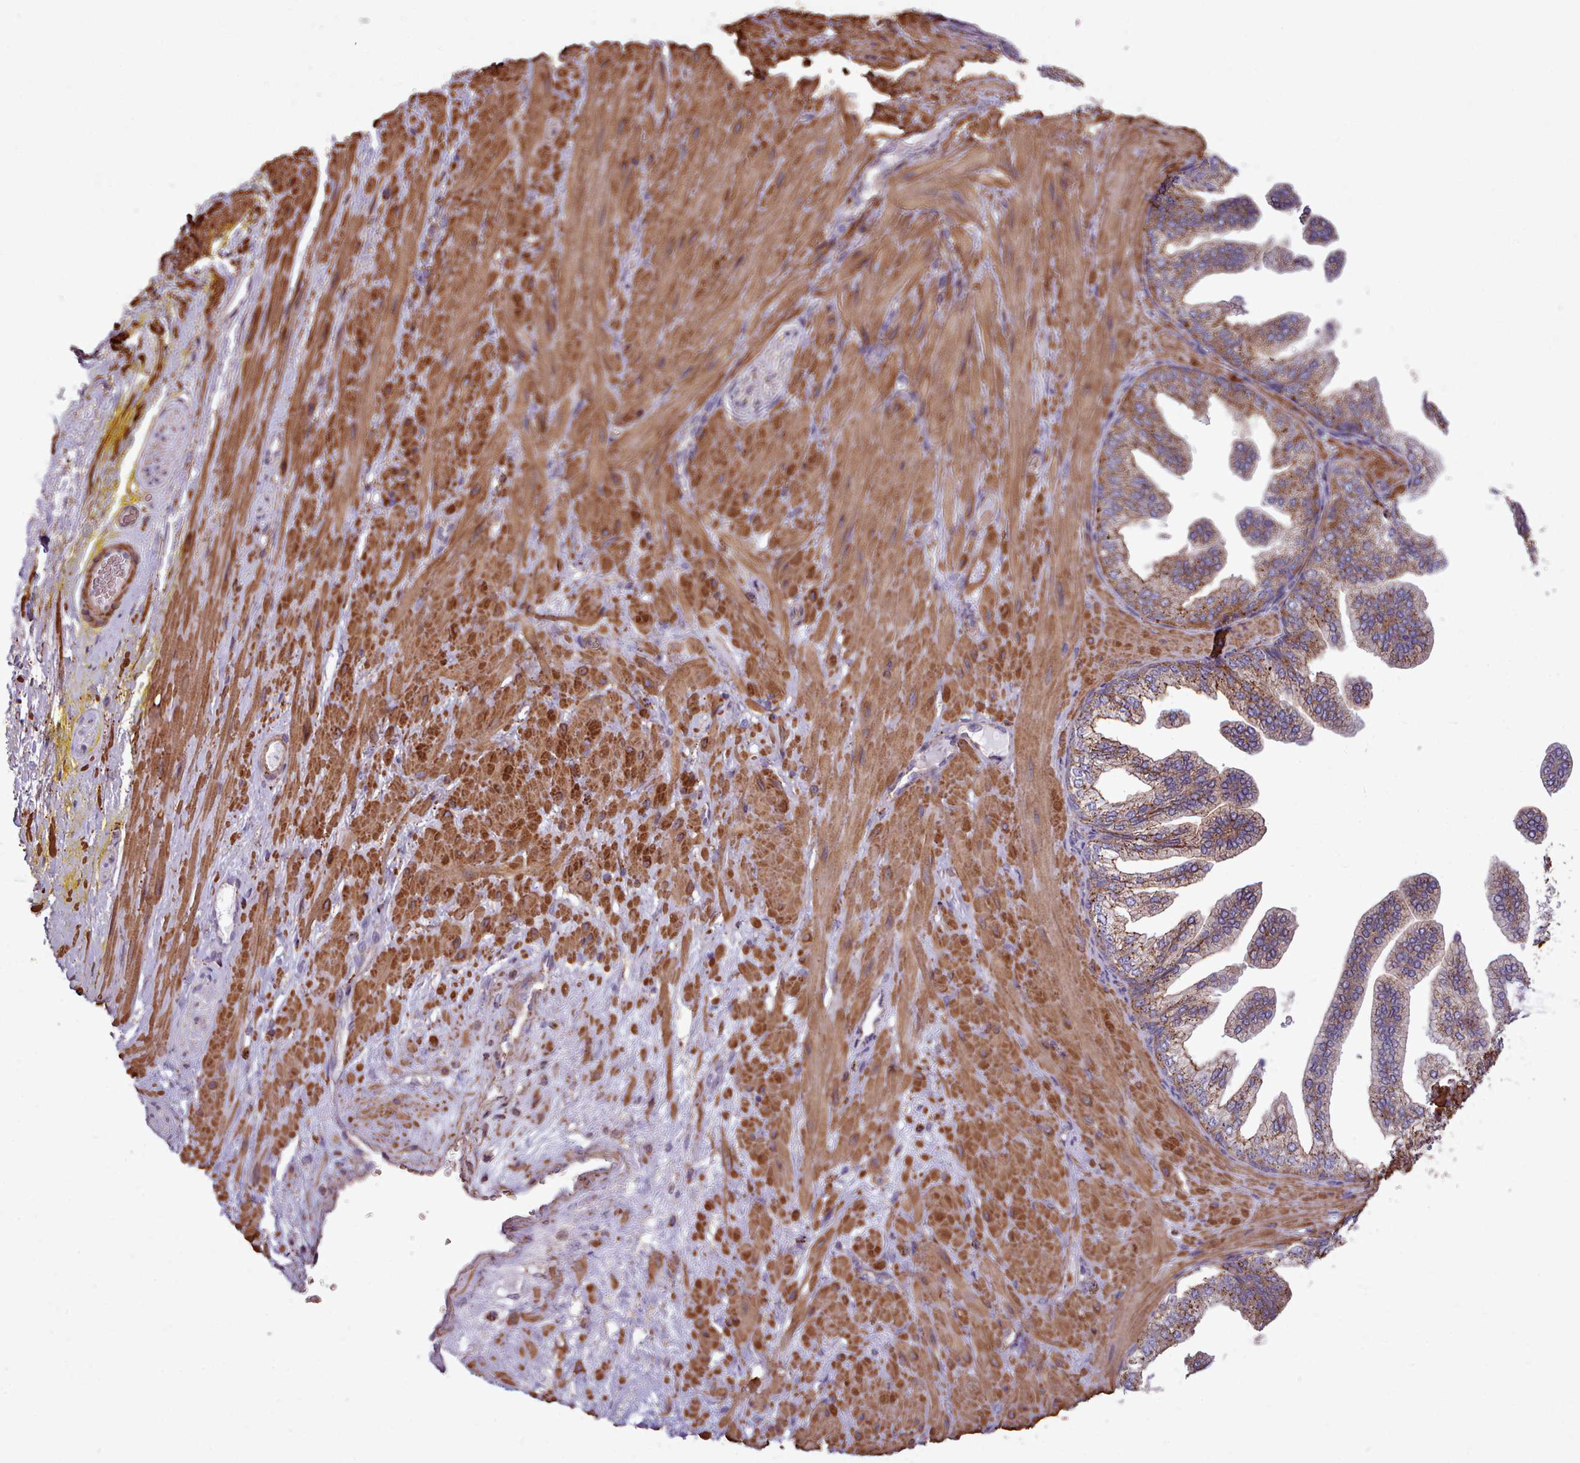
{"staining": {"intensity": "weak", "quantity": "<25%", "location": "cytoplasmic/membranous"}, "tissue": "adipose tissue", "cell_type": "Adipocytes", "image_type": "normal", "snomed": [{"axis": "morphology", "description": "Normal tissue, NOS"}, {"axis": "morphology", "description": "Adenocarcinoma, Low grade"}, {"axis": "topography", "description": "Prostate"}, {"axis": "topography", "description": "Peripheral nerve tissue"}], "caption": "Photomicrograph shows no significant protein positivity in adipocytes of benign adipose tissue. The staining was performed using DAB (3,3'-diaminobenzidine) to visualize the protein expression in brown, while the nuclei were stained in blue with hematoxylin (Magnification: 20x).", "gene": "PACSIN3", "patient": {"sex": "male", "age": 63}}